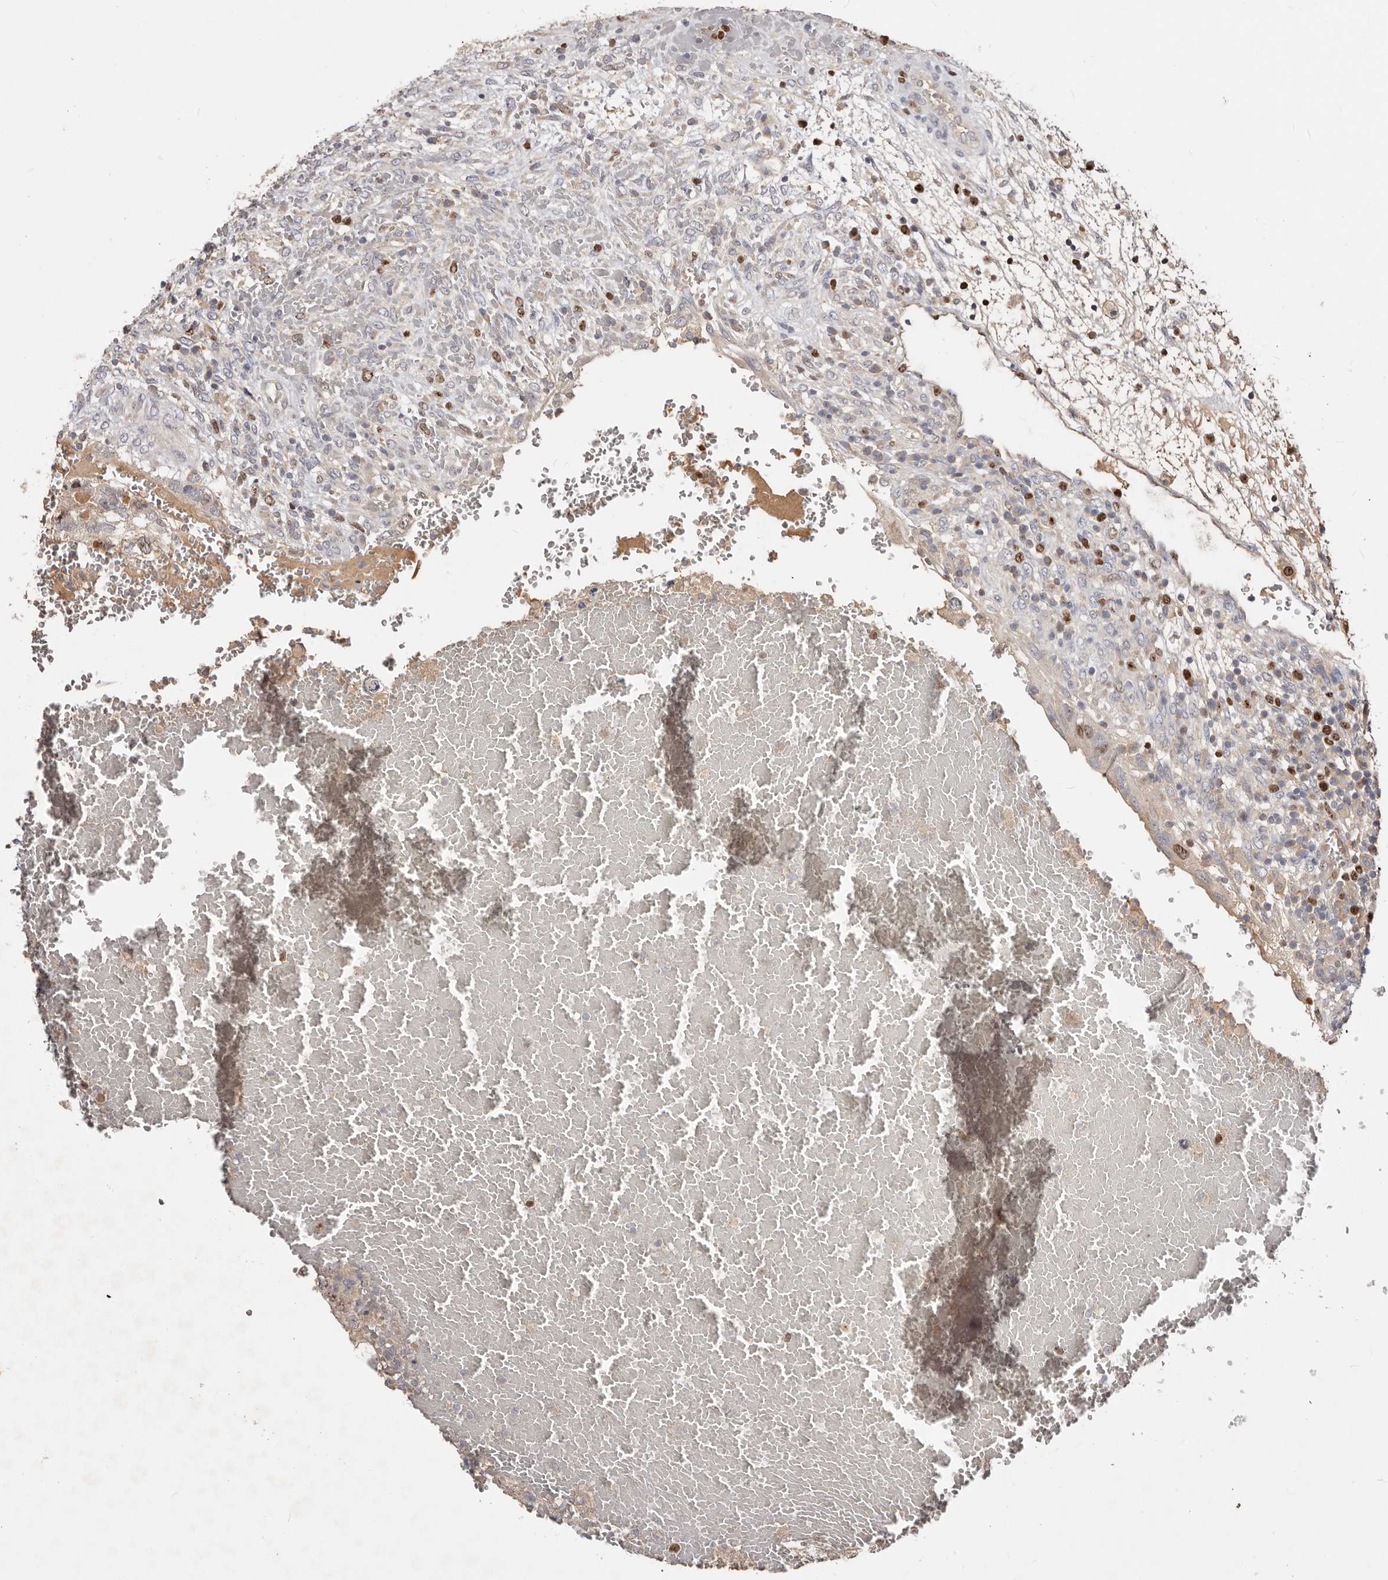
{"staining": {"intensity": "moderate", "quantity": "<25%", "location": "nuclear"}, "tissue": "testis cancer", "cell_type": "Tumor cells", "image_type": "cancer", "snomed": [{"axis": "morphology", "description": "Carcinoma, Embryonal, NOS"}, {"axis": "topography", "description": "Testis"}], "caption": "Immunohistochemistry of testis cancer displays low levels of moderate nuclear positivity in about <25% of tumor cells. (Stains: DAB in brown, nuclei in blue, Microscopy: brightfield microscopy at high magnification).", "gene": "CCDC190", "patient": {"sex": "male", "age": 36}}